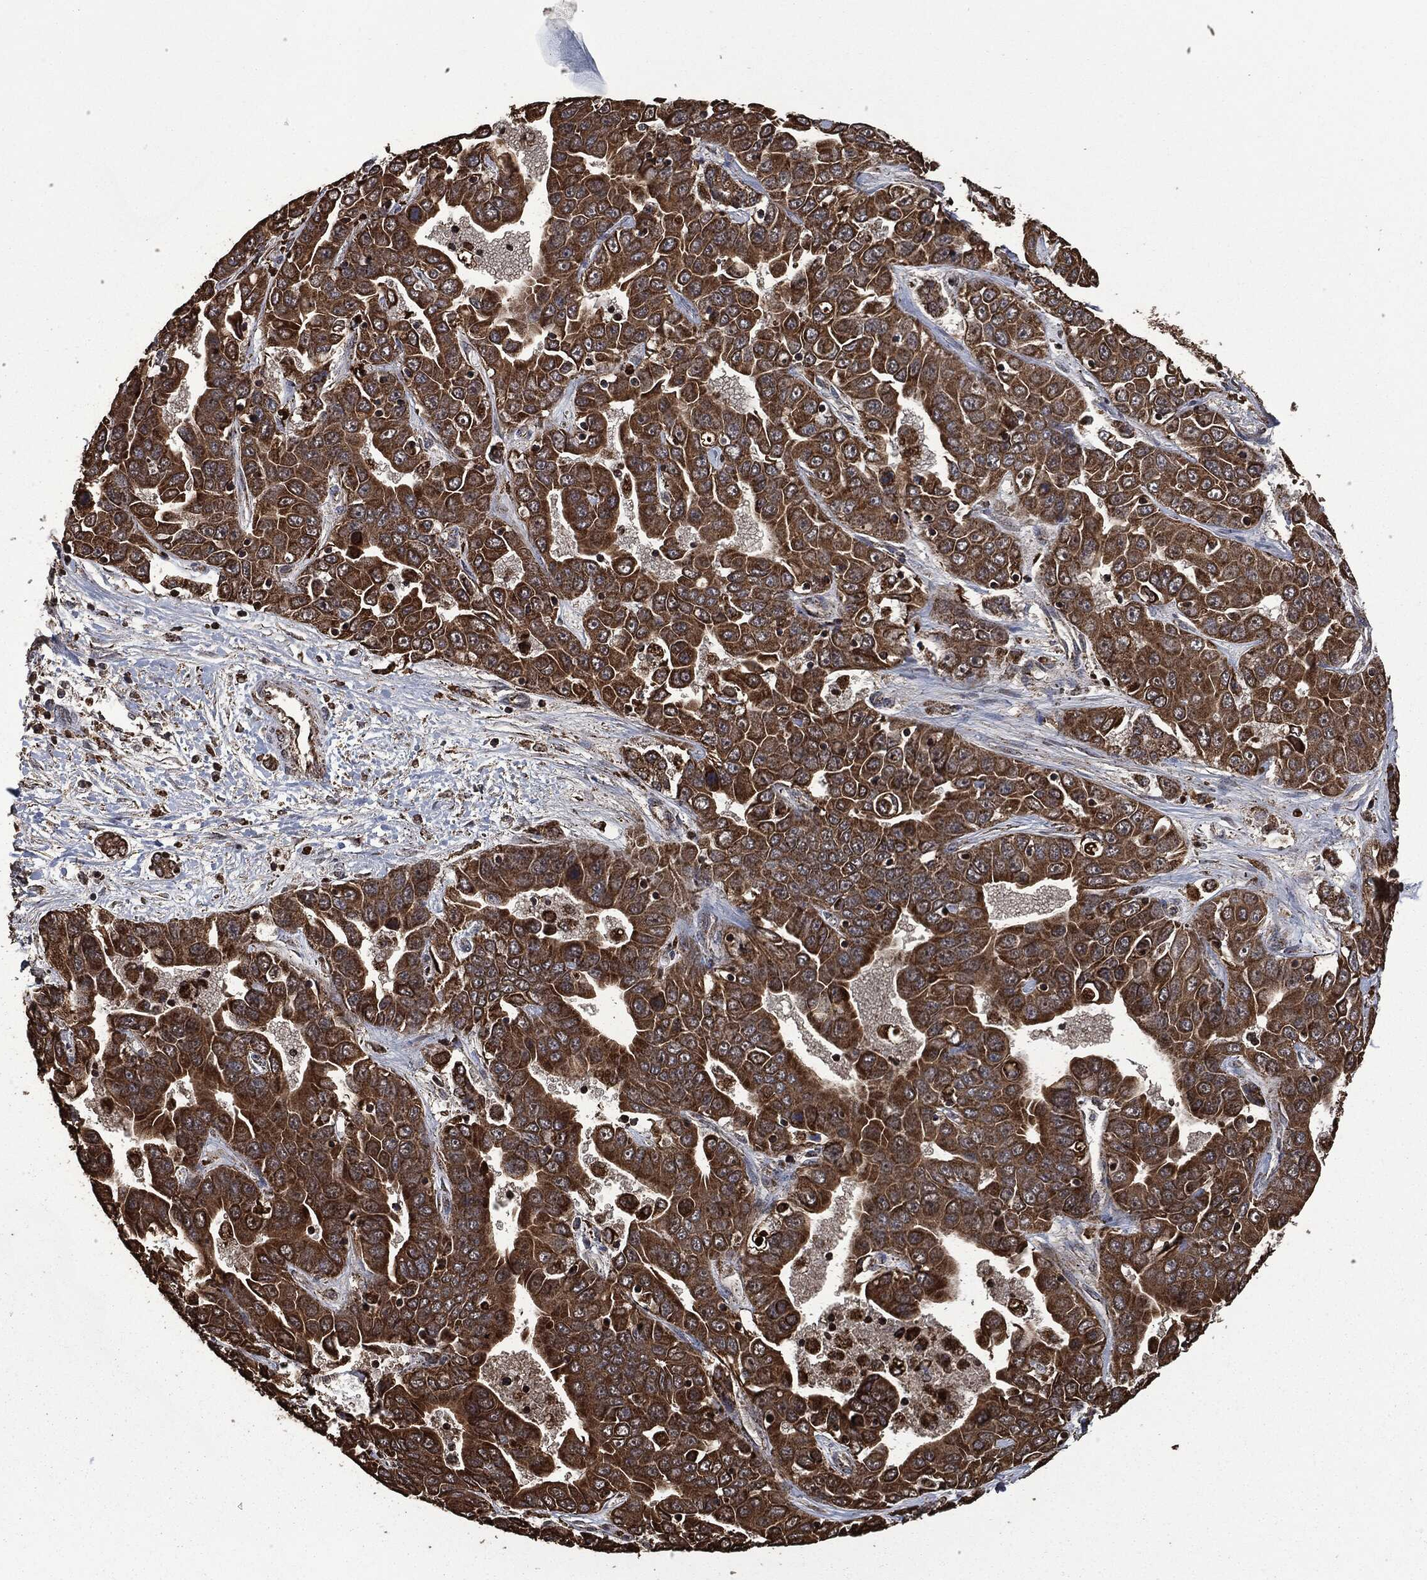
{"staining": {"intensity": "strong", "quantity": ">75%", "location": "cytoplasmic/membranous"}, "tissue": "liver cancer", "cell_type": "Tumor cells", "image_type": "cancer", "snomed": [{"axis": "morphology", "description": "Cholangiocarcinoma"}, {"axis": "topography", "description": "Liver"}], "caption": "Protein analysis of liver cancer tissue displays strong cytoplasmic/membranous expression in approximately >75% of tumor cells.", "gene": "LIG3", "patient": {"sex": "female", "age": 52}}